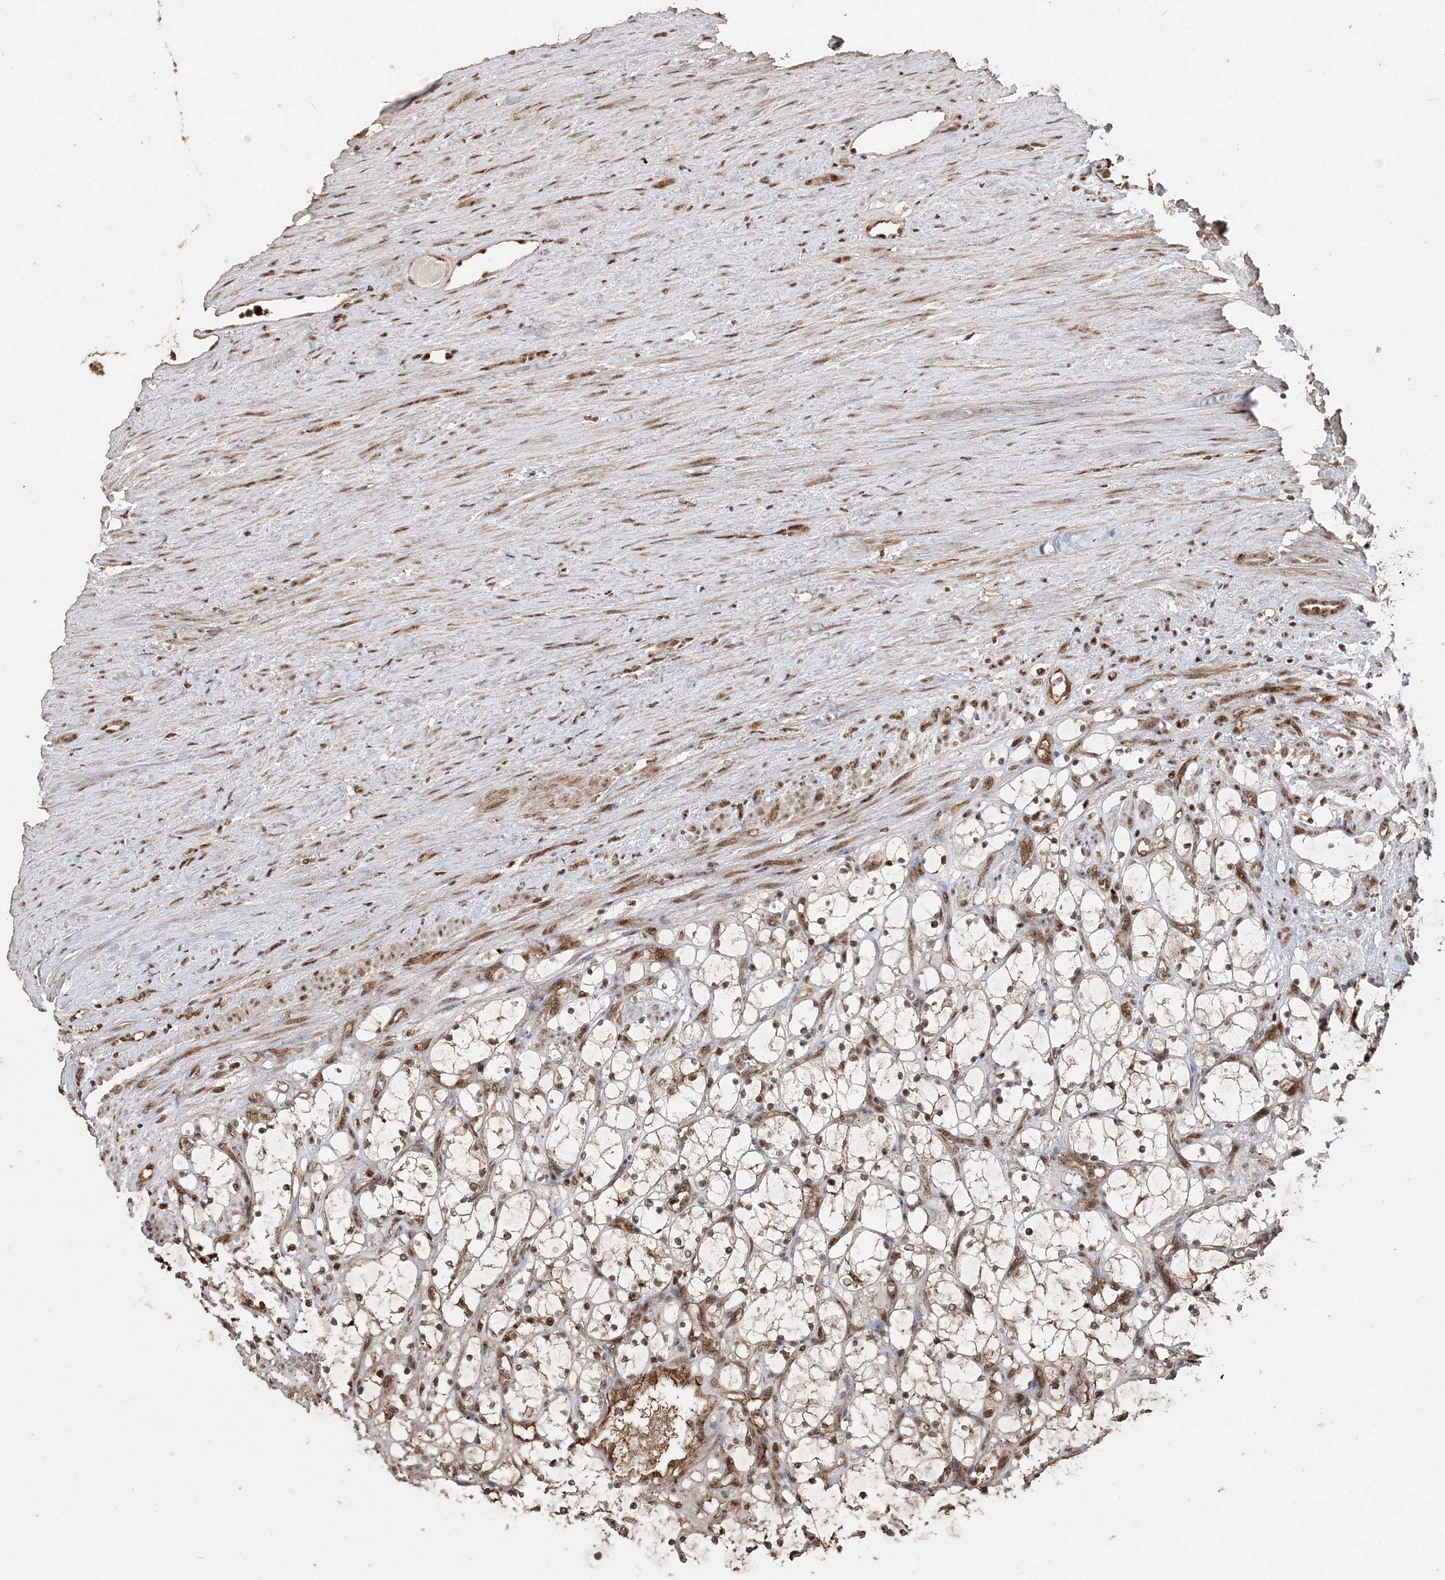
{"staining": {"intensity": "moderate", "quantity": ">75%", "location": "cytoplasmic/membranous,nuclear"}, "tissue": "renal cancer", "cell_type": "Tumor cells", "image_type": "cancer", "snomed": [{"axis": "morphology", "description": "Adenocarcinoma, NOS"}, {"axis": "topography", "description": "Kidney"}], "caption": "Brown immunohistochemical staining in renal adenocarcinoma displays moderate cytoplasmic/membranous and nuclear staining in about >75% of tumor cells.", "gene": "RBM17", "patient": {"sex": "female", "age": 69}}